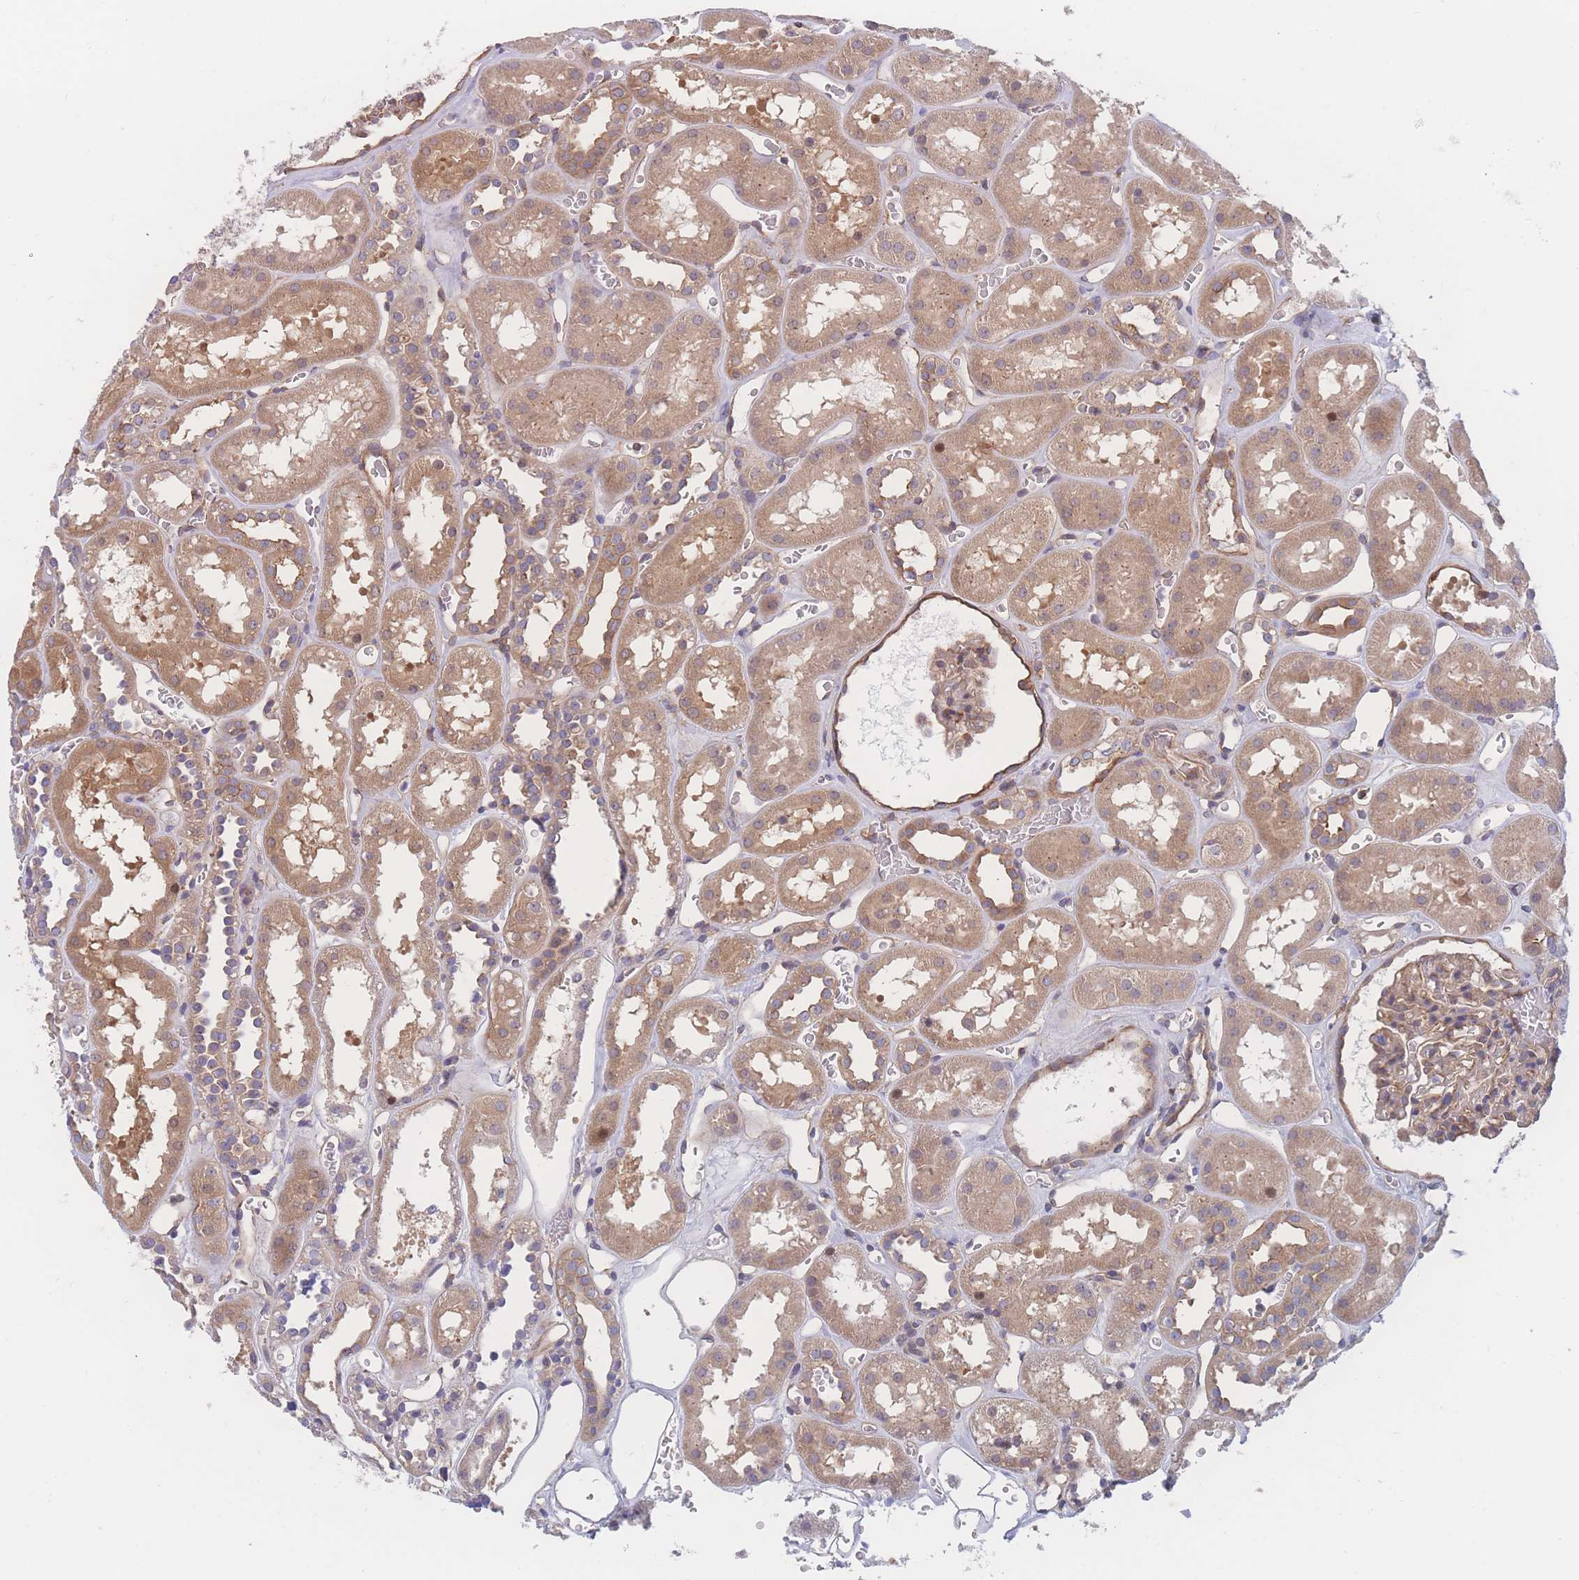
{"staining": {"intensity": "moderate", "quantity": "25%-75%", "location": "cytoplasmic/membranous"}, "tissue": "kidney", "cell_type": "Cells in glomeruli", "image_type": "normal", "snomed": [{"axis": "morphology", "description": "Normal tissue, NOS"}, {"axis": "topography", "description": "Kidney"}], "caption": "DAB (3,3'-diaminobenzidine) immunohistochemical staining of unremarkable kidney reveals moderate cytoplasmic/membranous protein expression in about 25%-75% of cells in glomeruli.", "gene": "CFAP97", "patient": {"sex": "female", "age": 41}}